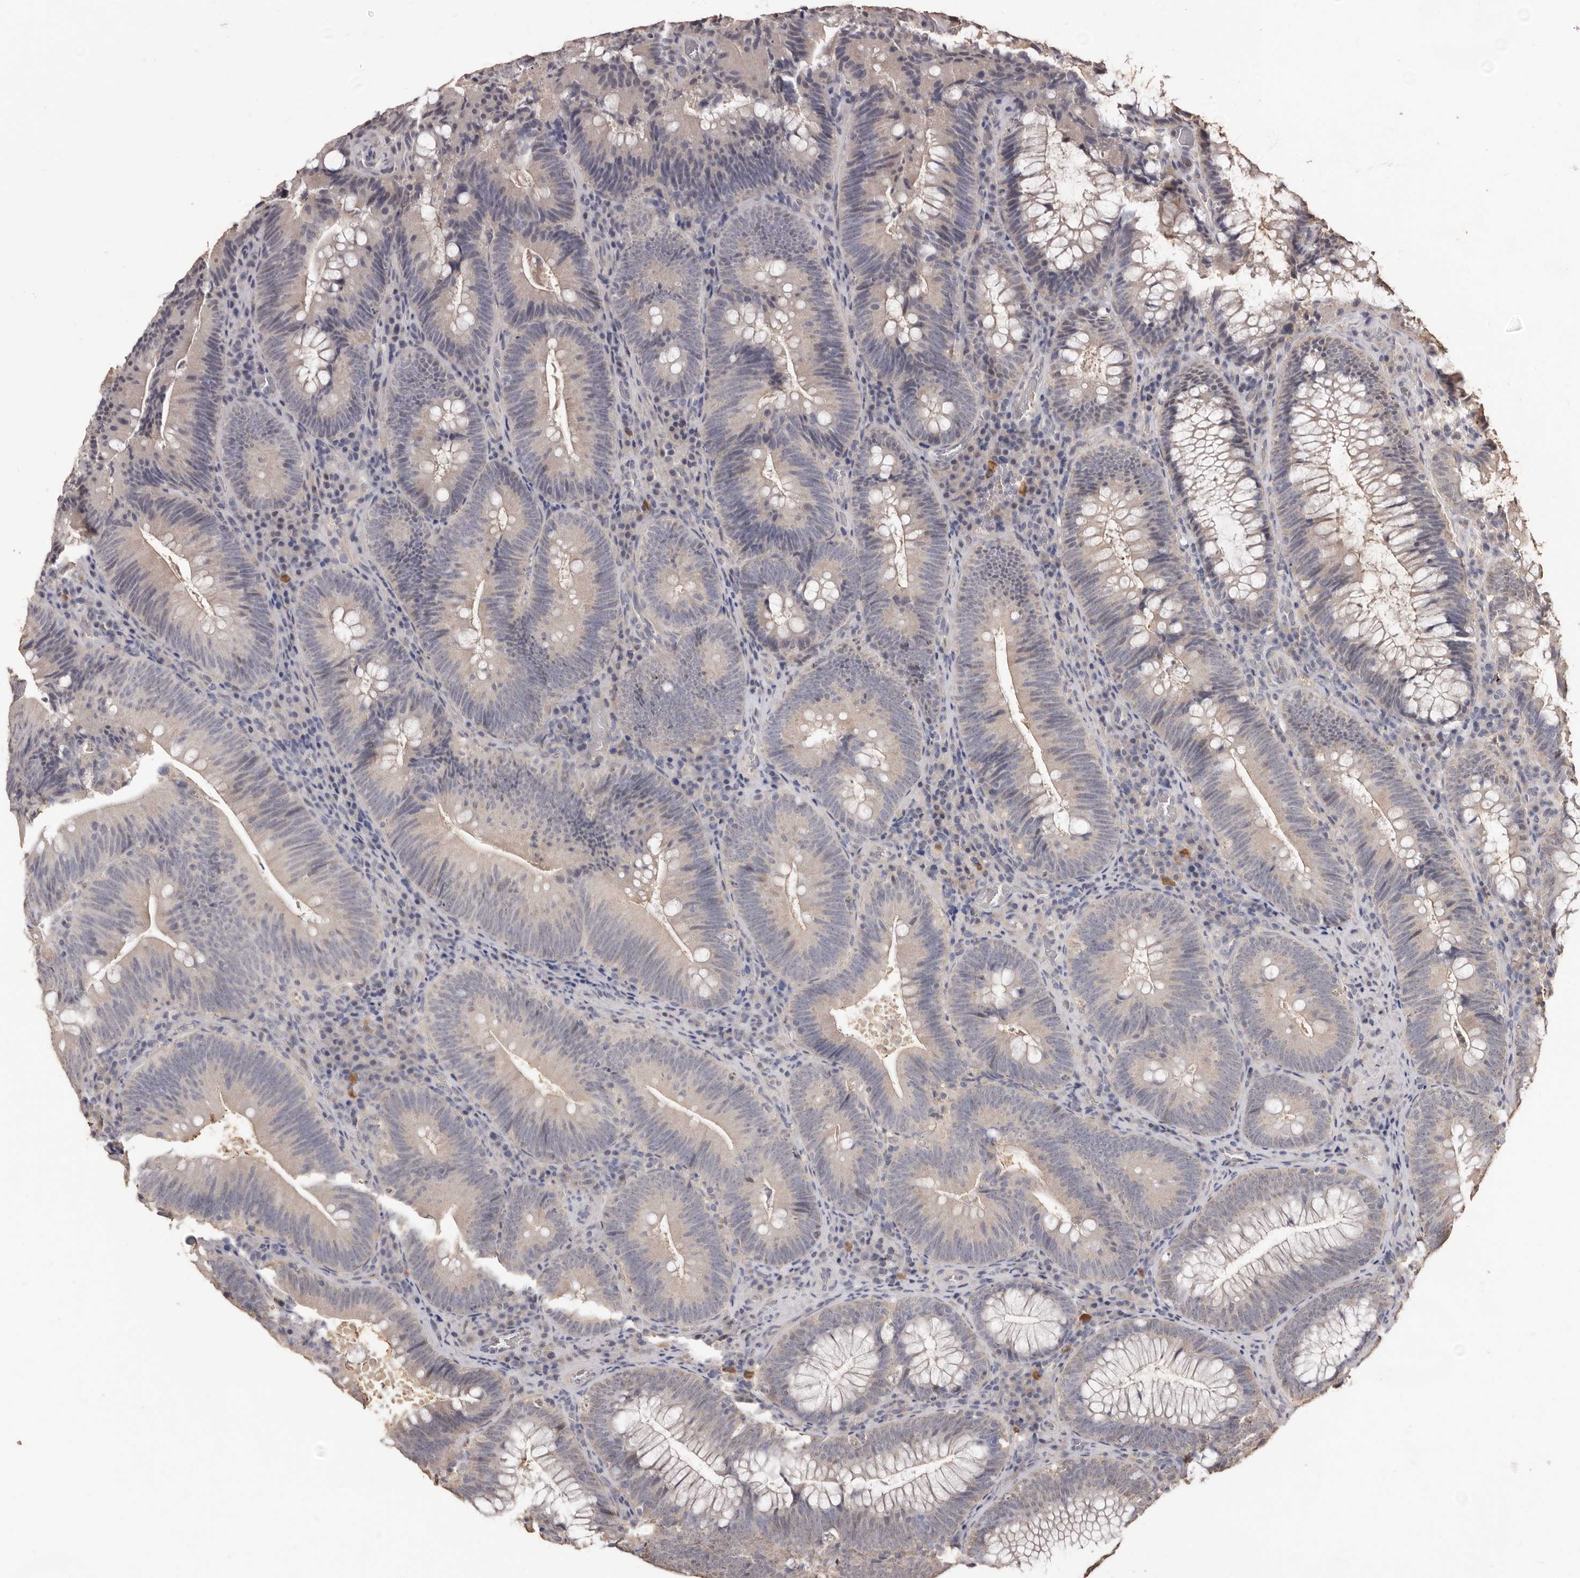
{"staining": {"intensity": "weak", "quantity": "<25%", "location": "cytoplasmic/membranous"}, "tissue": "colorectal cancer", "cell_type": "Tumor cells", "image_type": "cancer", "snomed": [{"axis": "morphology", "description": "Normal tissue, NOS"}, {"axis": "topography", "description": "Colon"}], "caption": "This is a micrograph of IHC staining of colorectal cancer, which shows no expression in tumor cells. (Stains: DAB (3,3'-diaminobenzidine) immunohistochemistry with hematoxylin counter stain, Microscopy: brightfield microscopy at high magnification).", "gene": "INAVA", "patient": {"sex": "female", "age": 82}}